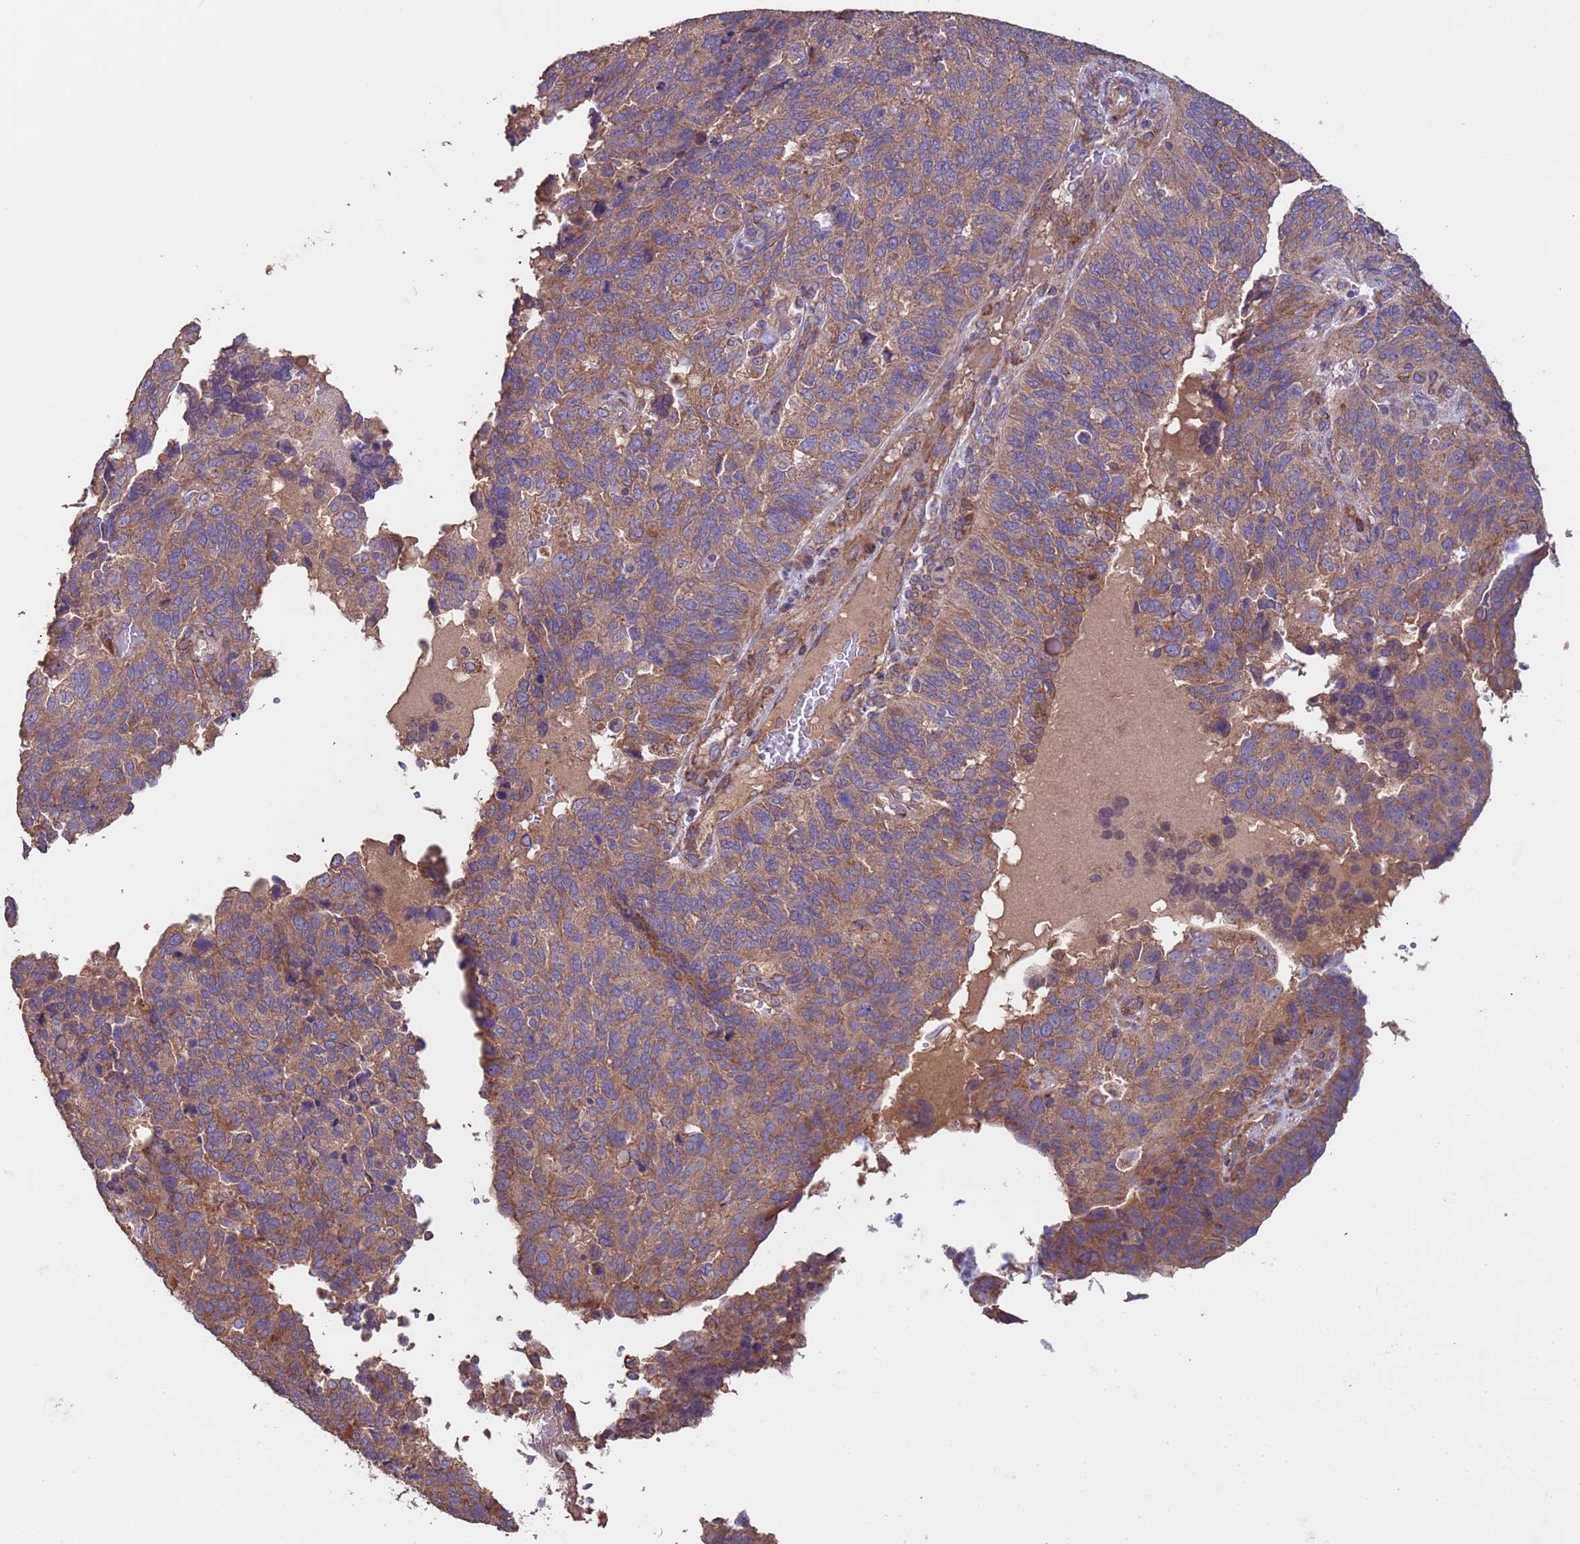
{"staining": {"intensity": "moderate", "quantity": "25%-75%", "location": "cytoplasmic/membranous"}, "tissue": "endometrial cancer", "cell_type": "Tumor cells", "image_type": "cancer", "snomed": [{"axis": "morphology", "description": "Adenocarcinoma, NOS"}, {"axis": "topography", "description": "Endometrium"}], "caption": "About 25%-75% of tumor cells in human endometrial cancer (adenocarcinoma) exhibit moderate cytoplasmic/membranous protein staining as visualized by brown immunohistochemical staining.", "gene": "EEF1AKMT1", "patient": {"sex": "female", "age": 66}}